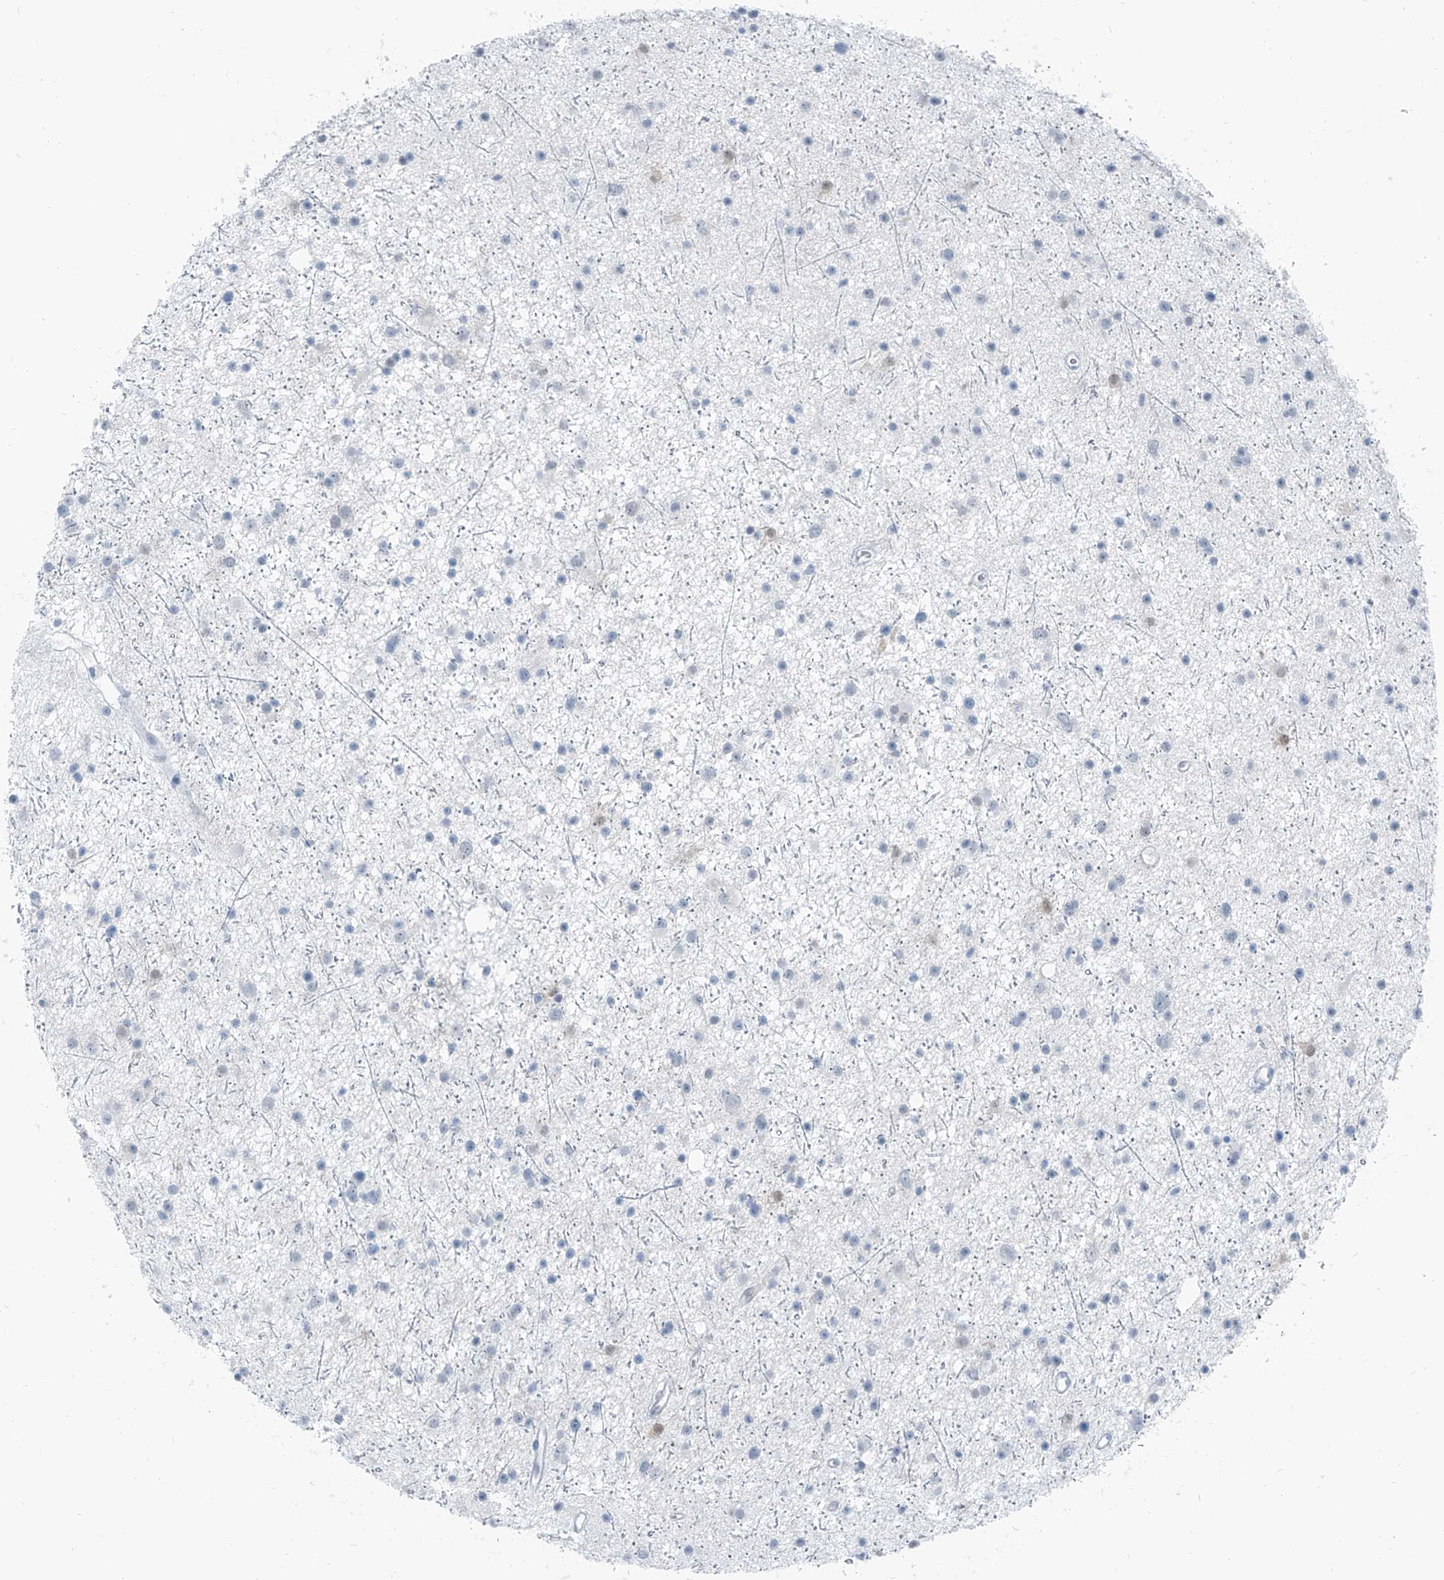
{"staining": {"intensity": "negative", "quantity": "none", "location": "none"}, "tissue": "glioma", "cell_type": "Tumor cells", "image_type": "cancer", "snomed": [{"axis": "morphology", "description": "Glioma, malignant, Low grade"}, {"axis": "topography", "description": "Cerebral cortex"}], "caption": "High power microscopy micrograph of an IHC micrograph of low-grade glioma (malignant), revealing no significant expression in tumor cells.", "gene": "RGN", "patient": {"sex": "female", "age": 39}}